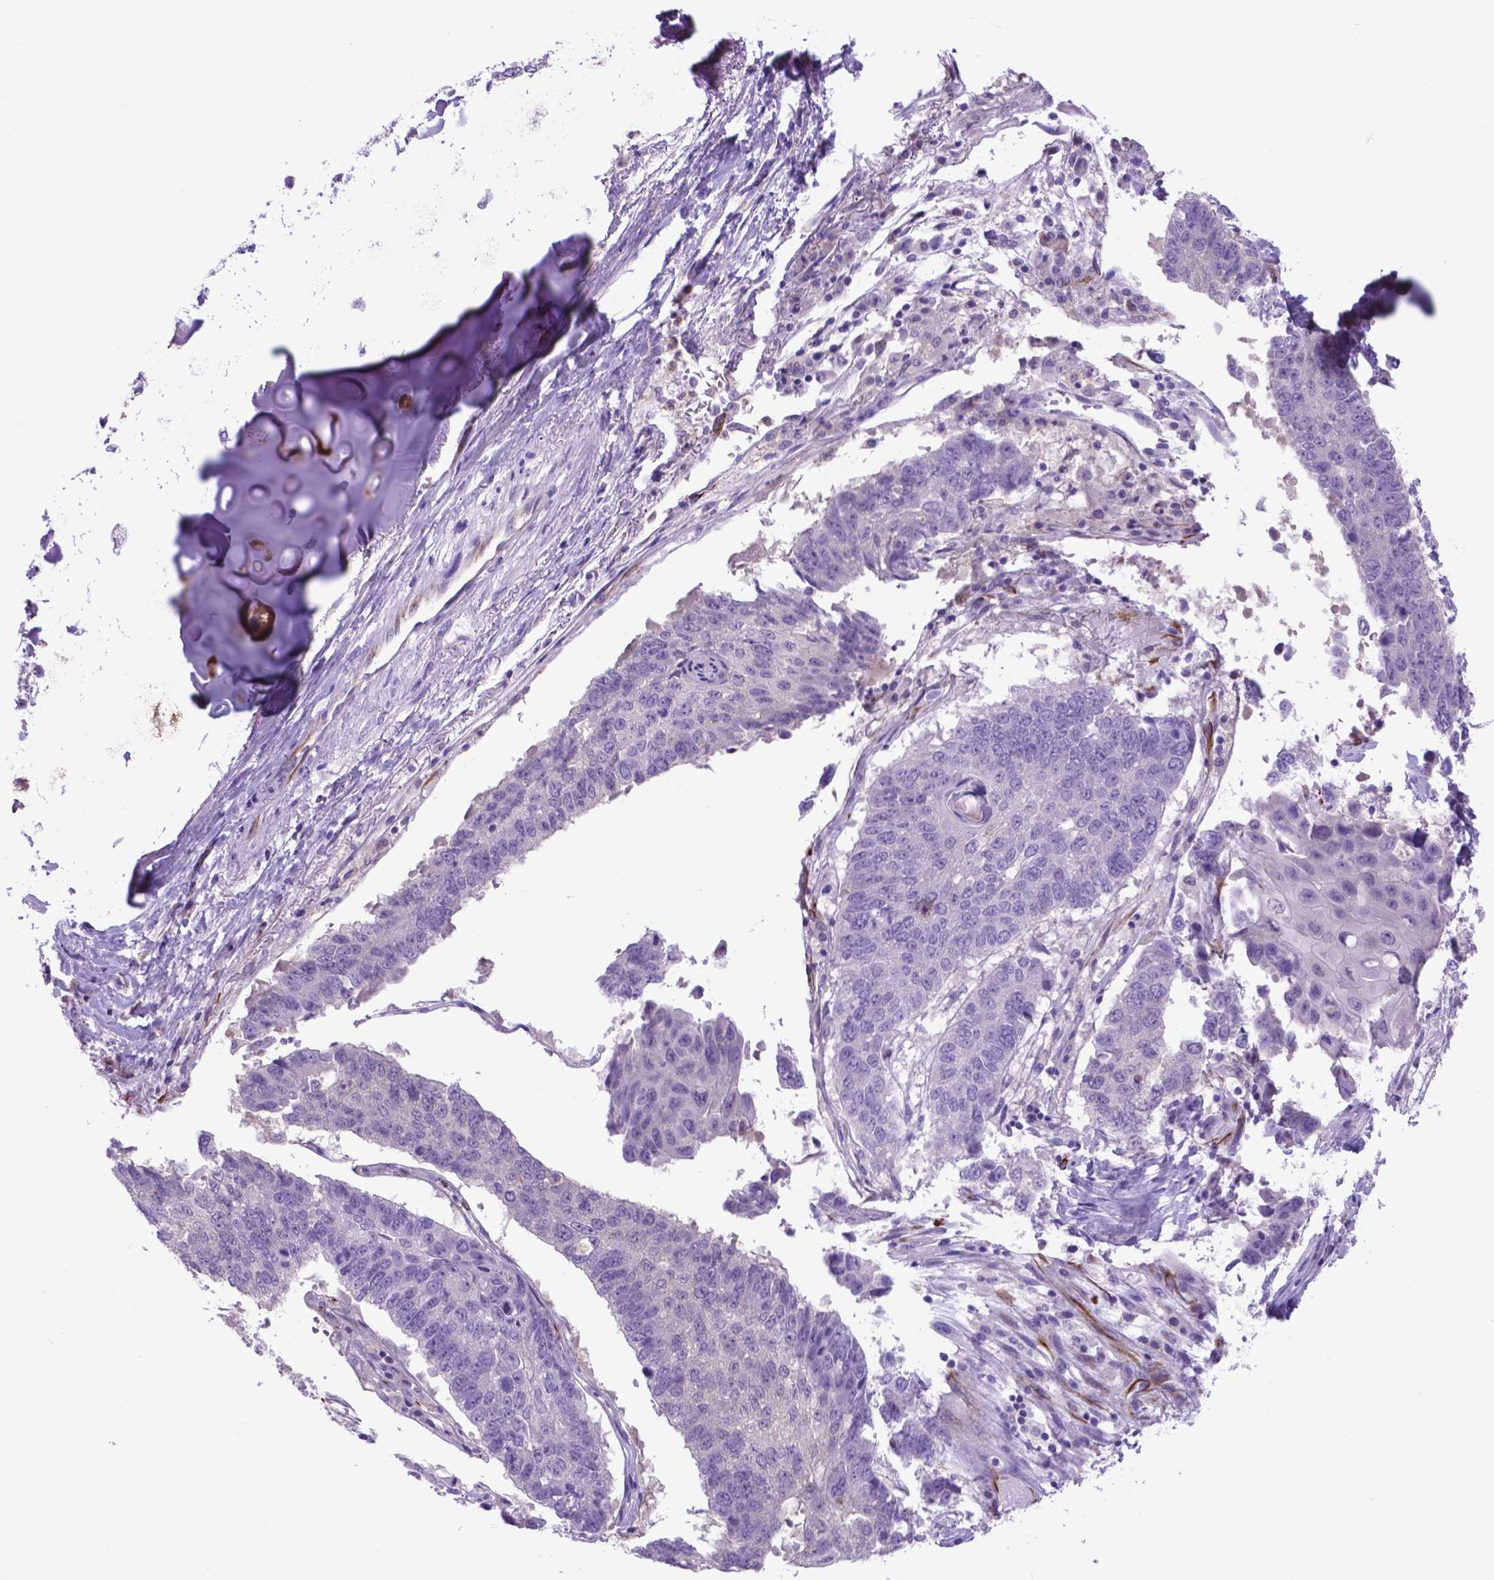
{"staining": {"intensity": "negative", "quantity": "none", "location": "none"}, "tissue": "lung cancer", "cell_type": "Tumor cells", "image_type": "cancer", "snomed": [{"axis": "morphology", "description": "Squamous cell carcinoma, NOS"}, {"axis": "topography", "description": "Lung"}], "caption": "An immunohistochemistry histopathology image of squamous cell carcinoma (lung) is shown. There is no staining in tumor cells of squamous cell carcinoma (lung).", "gene": "LZTR1", "patient": {"sex": "male", "age": 73}}